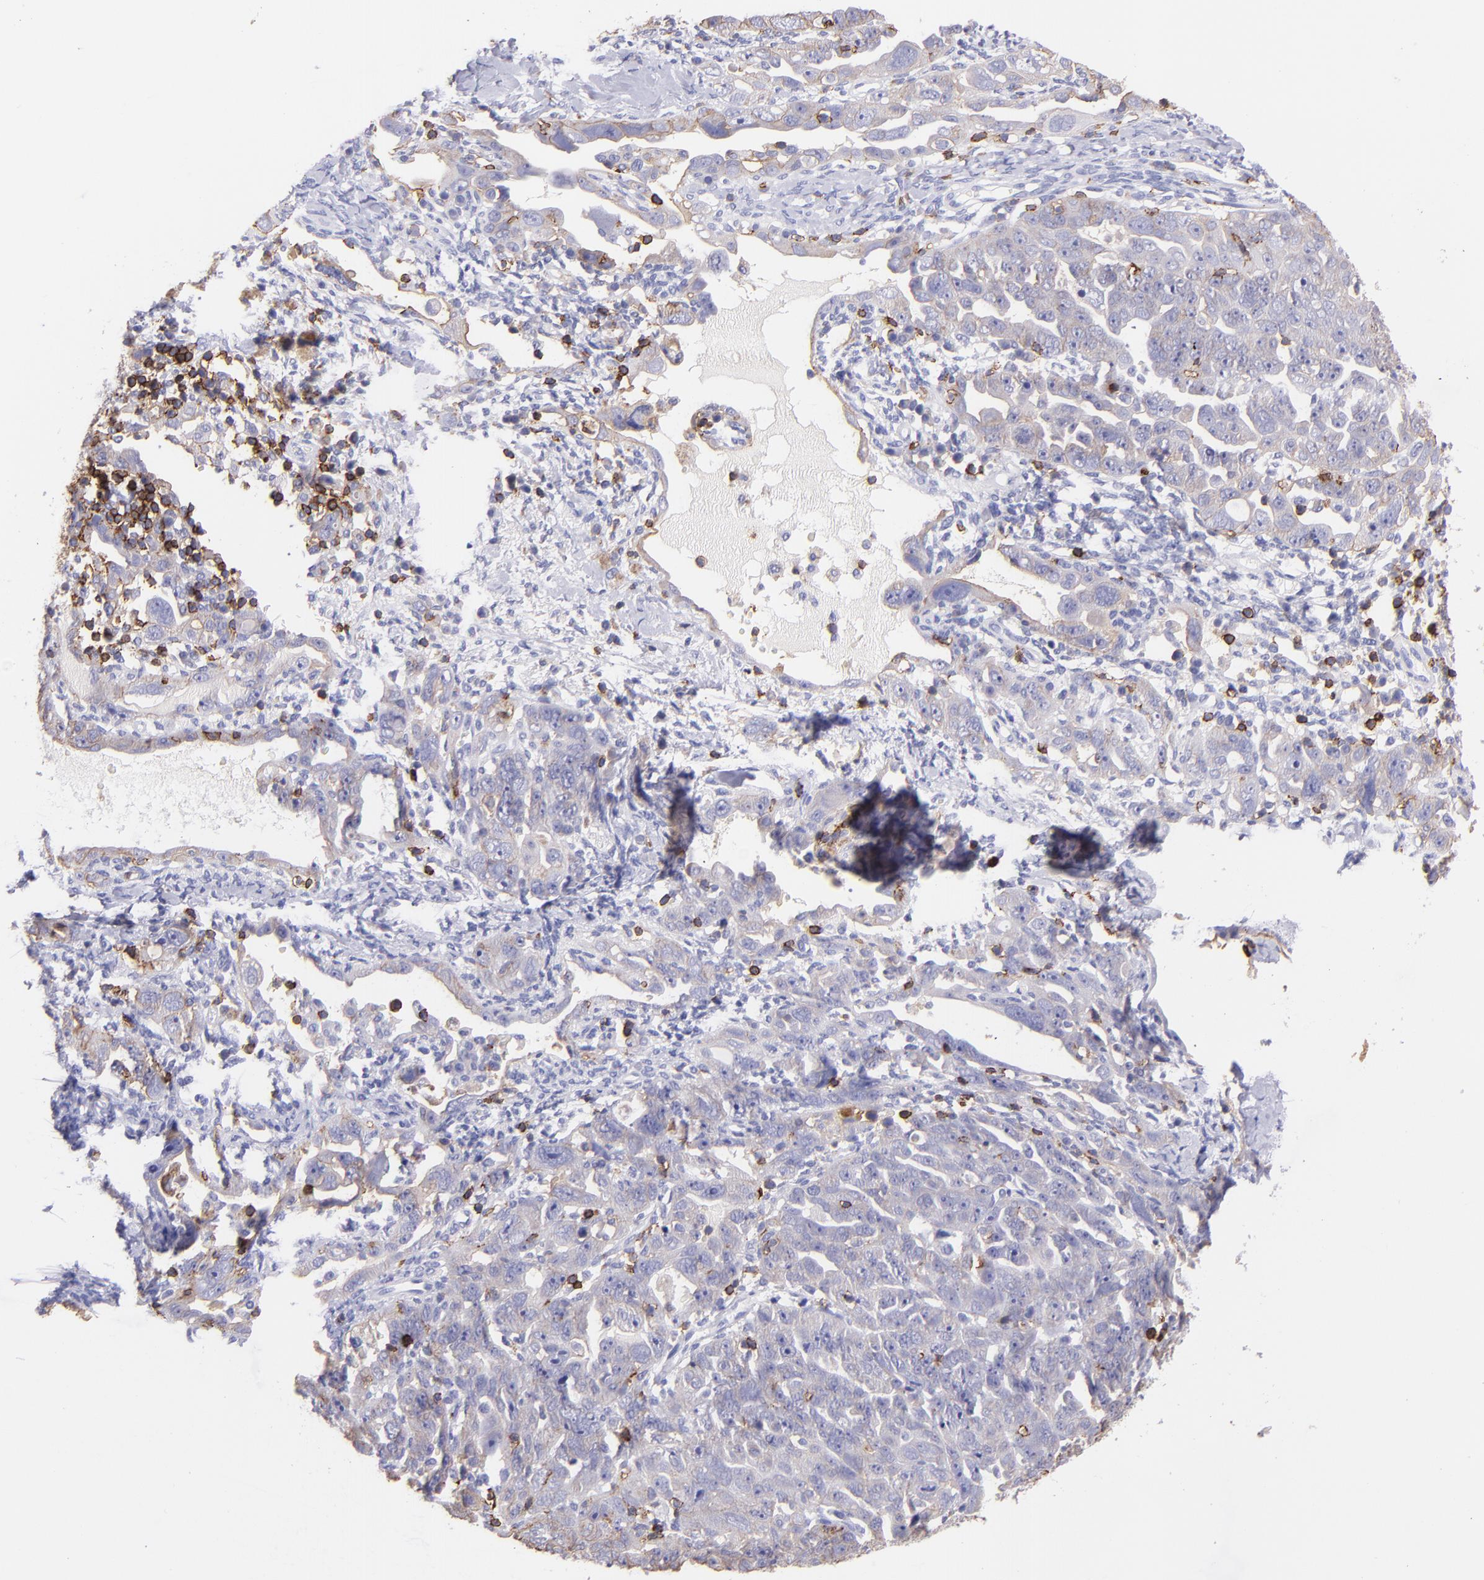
{"staining": {"intensity": "weak", "quantity": "25%-75%", "location": "cytoplasmic/membranous"}, "tissue": "ovarian cancer", "cell_type": "Tumor cells", "image_type": "cancer", "snomed": [{"axis": "morphology", "description": "Cystadenocarcinoma, serous, NOS"}, {"axis": "topography", "description": "Ovary"}], "caption": "The histopathology image displays a brown stain indicating the presence of a protein in the cytoplasmic/membranous of tumor cells in ovarian serous cystadenocarcinoma. The staining is performed using DAB brown chromogen to label protein expression. The nuclei are counter-stained blue using hematoxylin.", "gene": "SPN", "patient": {"sex": "female", "age": 66}}